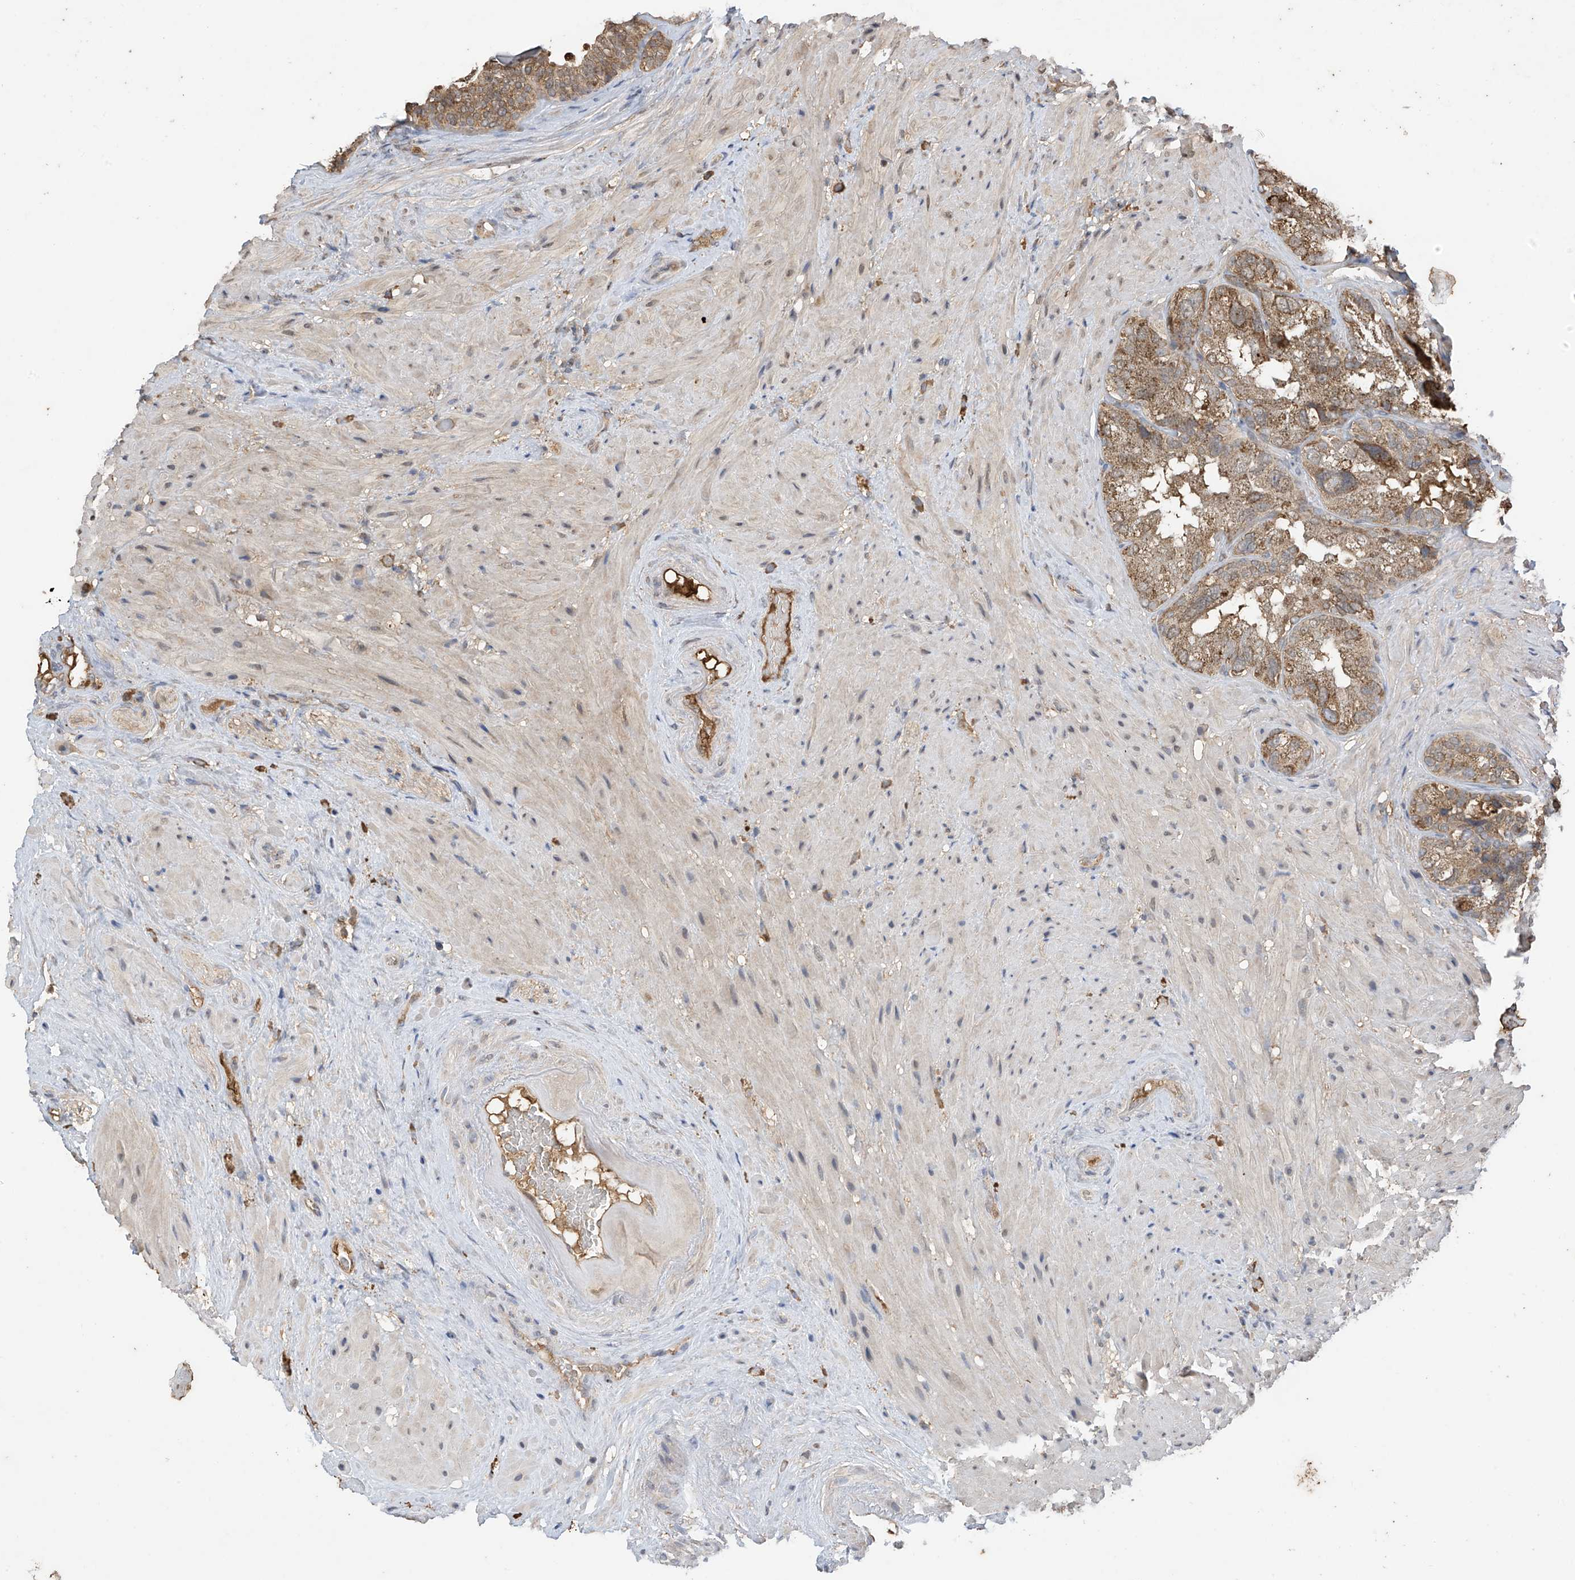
{"staining": {"intensity": "moderate", "quantity": ">75%", "location": "cytoplasmic/membranous"}, "tissue": "seminal vesicle", "cell_type": "Glandular cells", "image_type": "normal", "snomed": [{"axis": "morphology", "description": "Normal tissue, NOS"}, {"axis": "topography", "description": "Seminal veicle"}, {"axis": "topography", "description": "Peripheral nerve tissue"}], "caption": "Immunohistochemistry (IHC) staining of unremarkable seminal vesicle, which shows medium levels of moderate cytoplasmic/membranous positivity in approximately >75% of glandular cells indicating moderate cytoplasmic/membranous protein expression. The staining was performed using DAB (brown) for protein detection and nuclei were counterstained in hematoxylin (blue).", "gene": "PNPT1", "patient": {"sex": "male", "age": 63}}